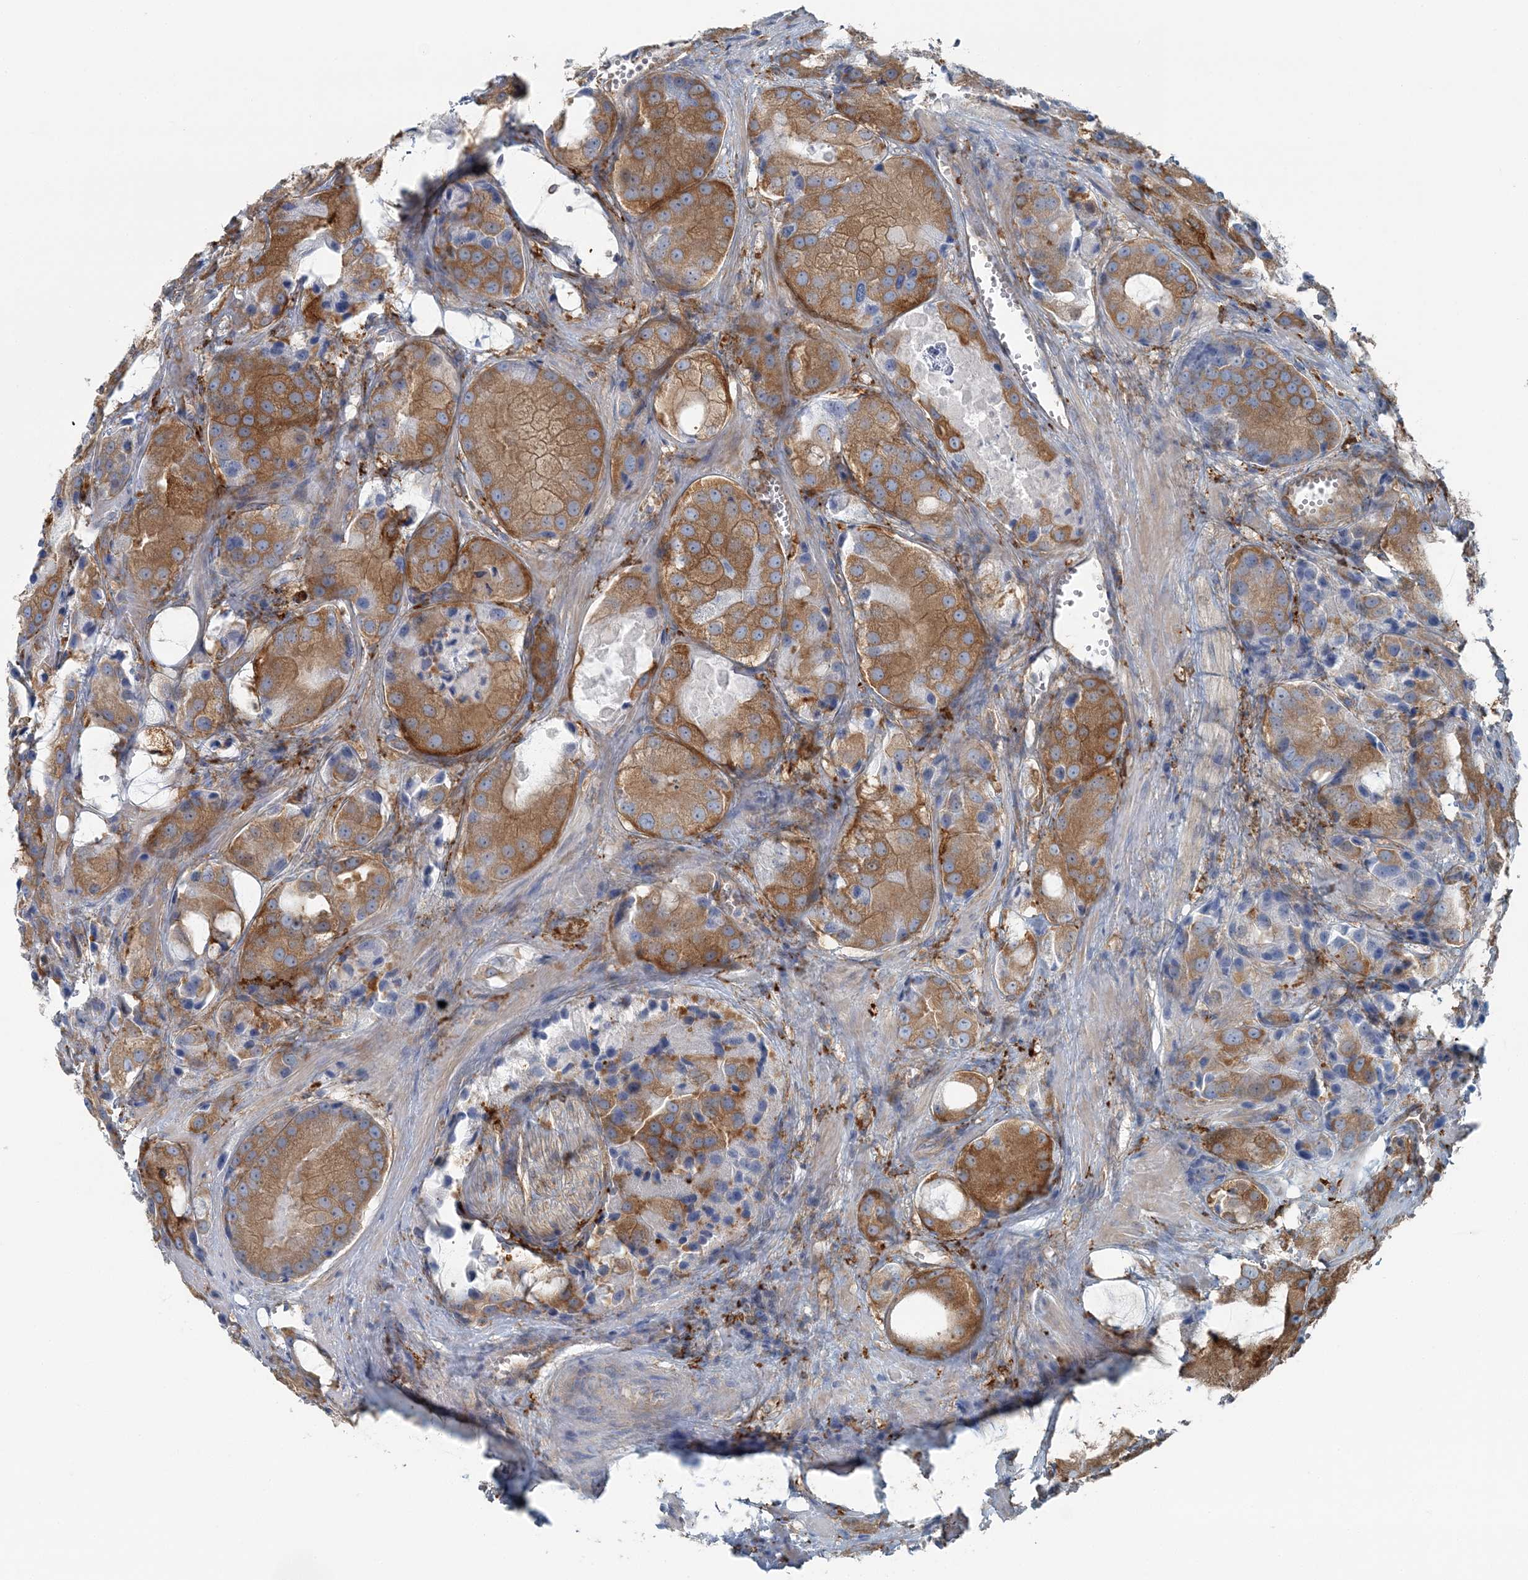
{"staining": {"intensity": "moderate", "quantity": ">75%", "location": "cytoplasmic/membranous"}, "tissue": "prostate cancer", "cell_type": "Tumor cells", "image_type": "cancer", "snomed": [{"axis": "morphology", "description": "Adenocarcinoma, High grade"}, {"axis": "topography", "description": "Prostate"}], "caption": "Immunohistochemical staining of human prostate cancer (adenocarcinoma (high-grade)) displays moderate cytoplasmic/membranous protein staining in approximately >75% of tumor cells. The staining was performed using DAB to visualize the protein expression in brown, while the nuclei were stained in blue with hematoxylin (Magnification: 20x).", "gene": "SNX2", "patient": {"sex": "male", "age": 70}}